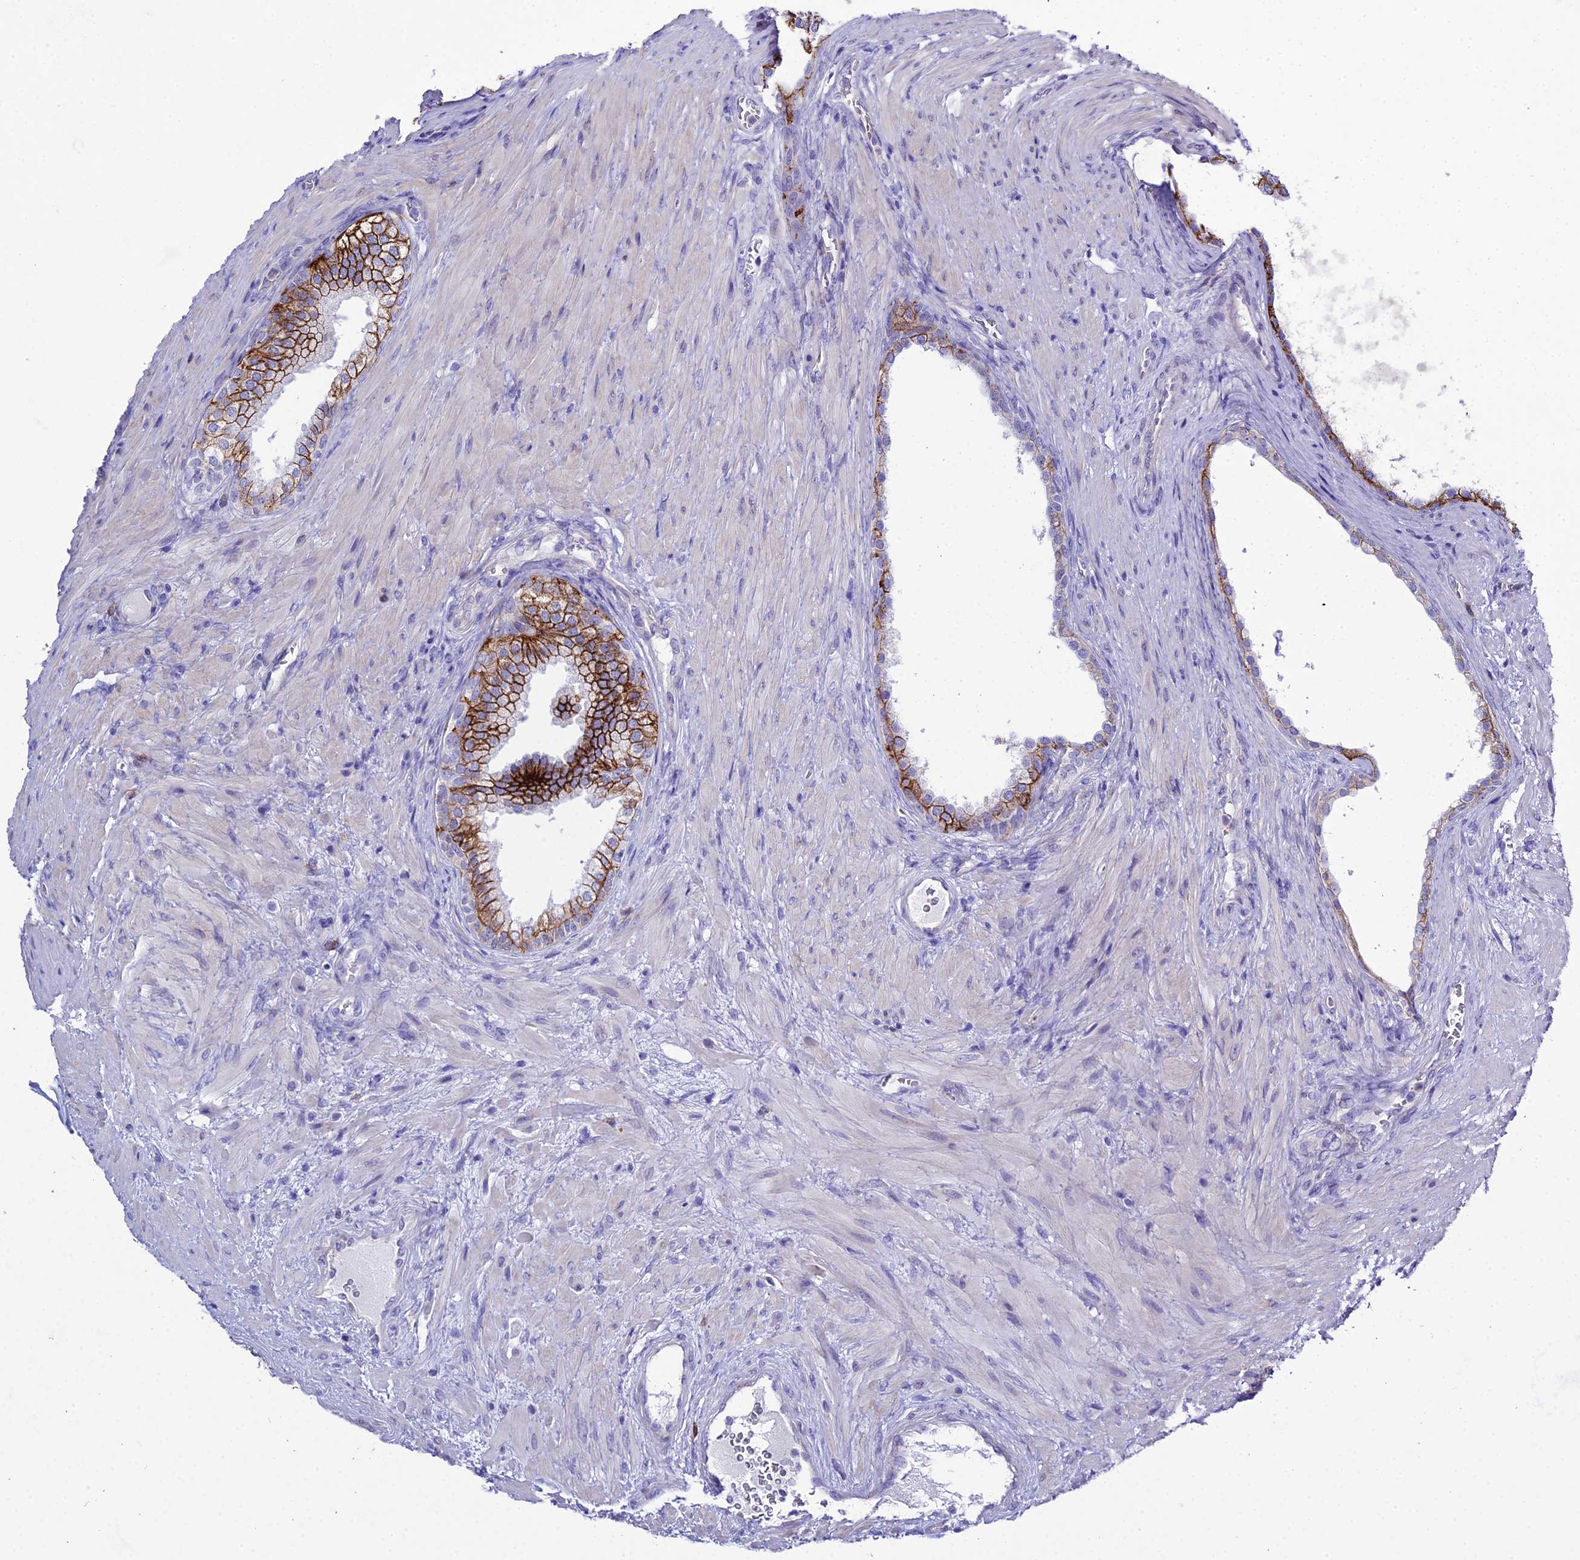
{"staining": {"intensity": "strong", "quantity": ">75%", "location": "cytoplasmic/membranous"}, "tissue": "prostate", "cell_type": "Glandular cells", "image_type": "normal", "snomed": [{"axis": "morphology", "description": "Normal tissue, NOS"}, {"axis": "topography", "description": "Prostate"}], "caption": "Strong cytoplasmic/membranous staining for a protein is appreciated in about >75% of glandular cells of normal prostate using immunohistochemistry (IHC).", "gene": "OR1Q1", "patient": {"sex": "male", "age": 76}}